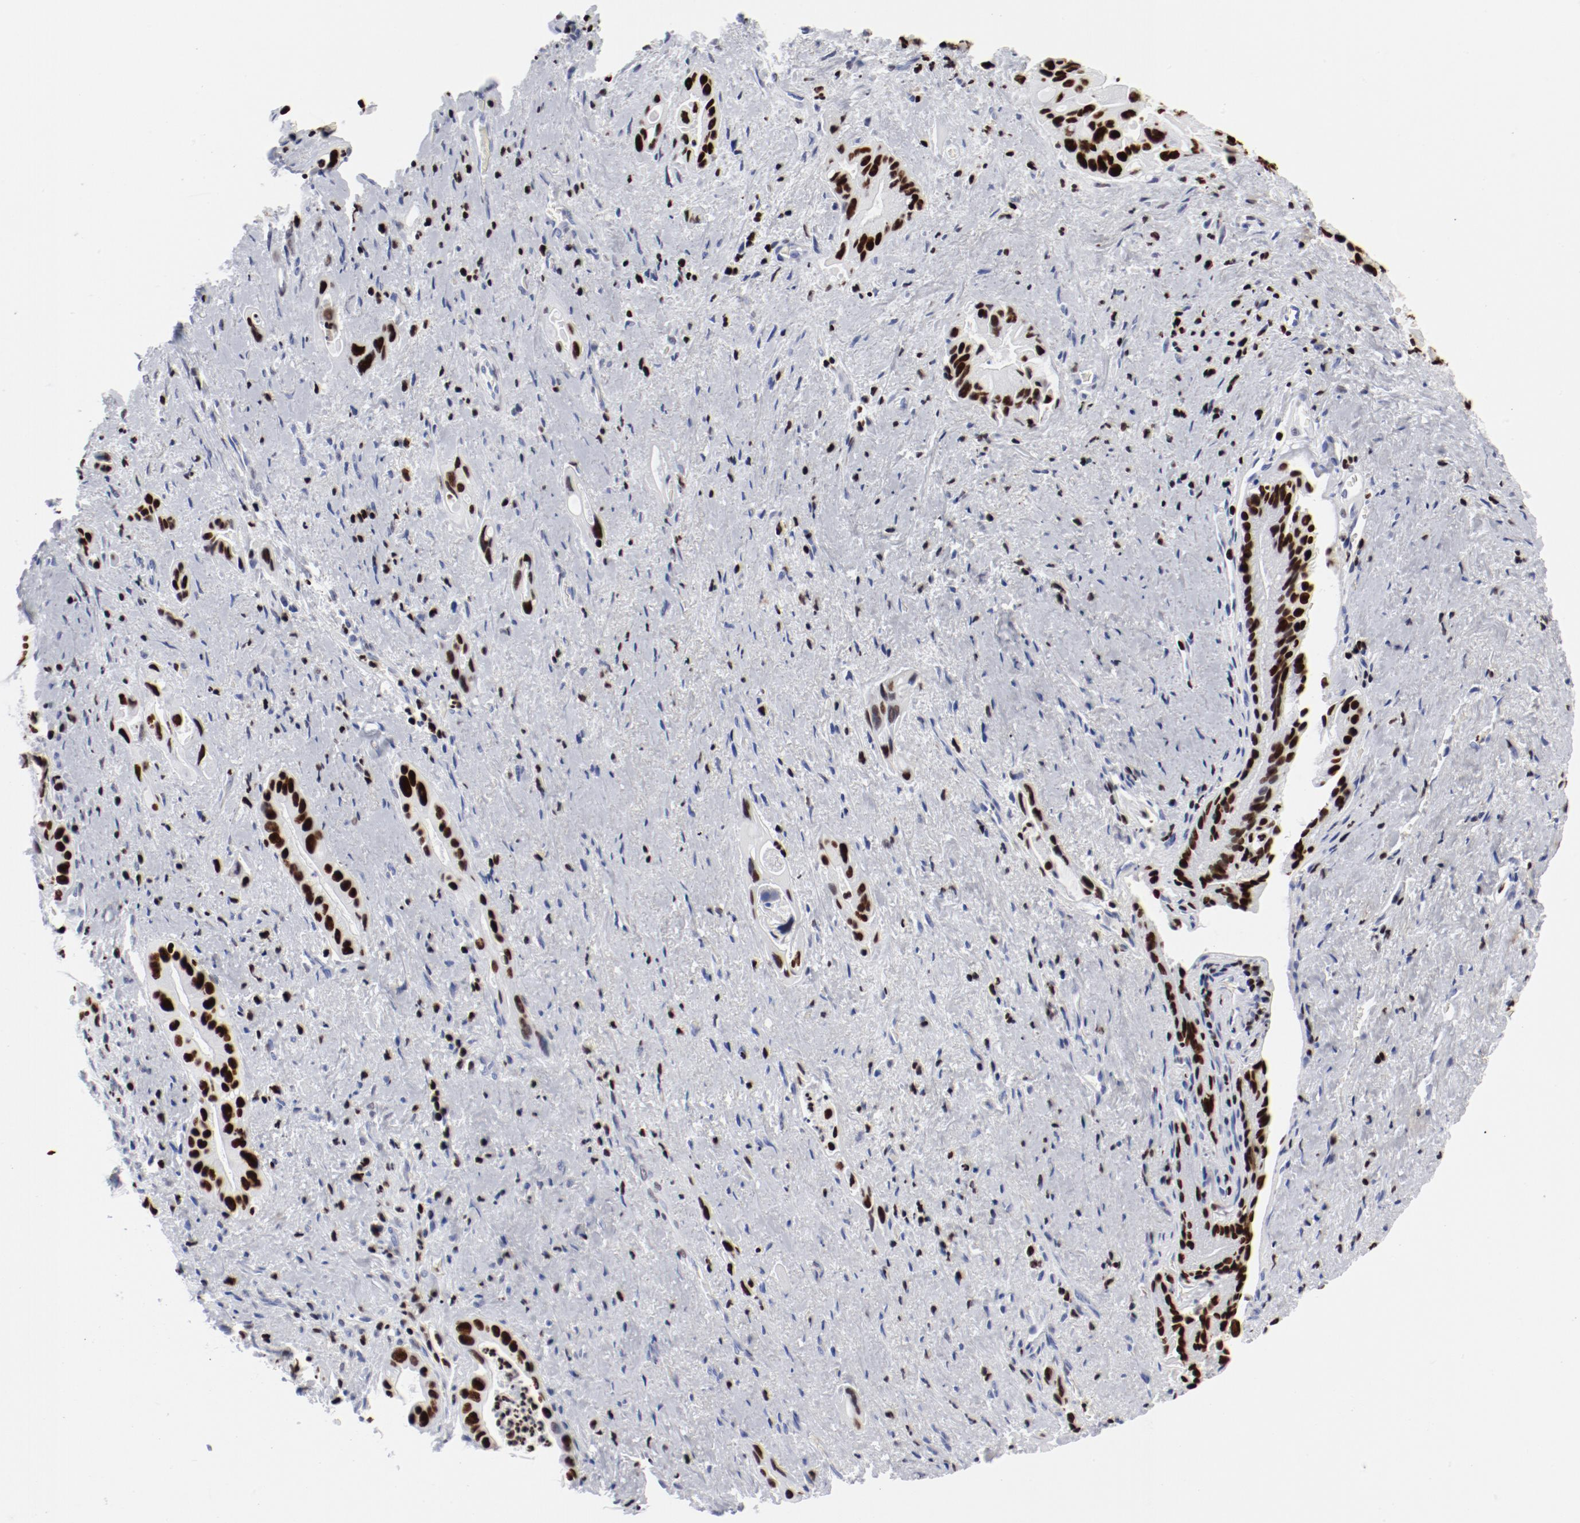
{"staining": {"intensity": "strong", "quantity": ">75%", "location": "nuclear"}, "tissue": "pancreatic cancer", "cell_type": "Tumor cells", "image_type": "cancer", "snomed": [{"axis": "morphology", "description": "Adenocarcinoma, NOS"}, {"axis": "topography", "description": "Pancreas"}], "caption": "IHC image of neoplastic tissue: human pancreatic cancer (adenocarcinoma) stained using IHC demonstrates high levels of strong protein expression localized specifically in the nuclear of tumor cells, appearing as a nuclear brown color.", "gene": "SMARCC2", "patient": {"sex": "male", "age": 77}}